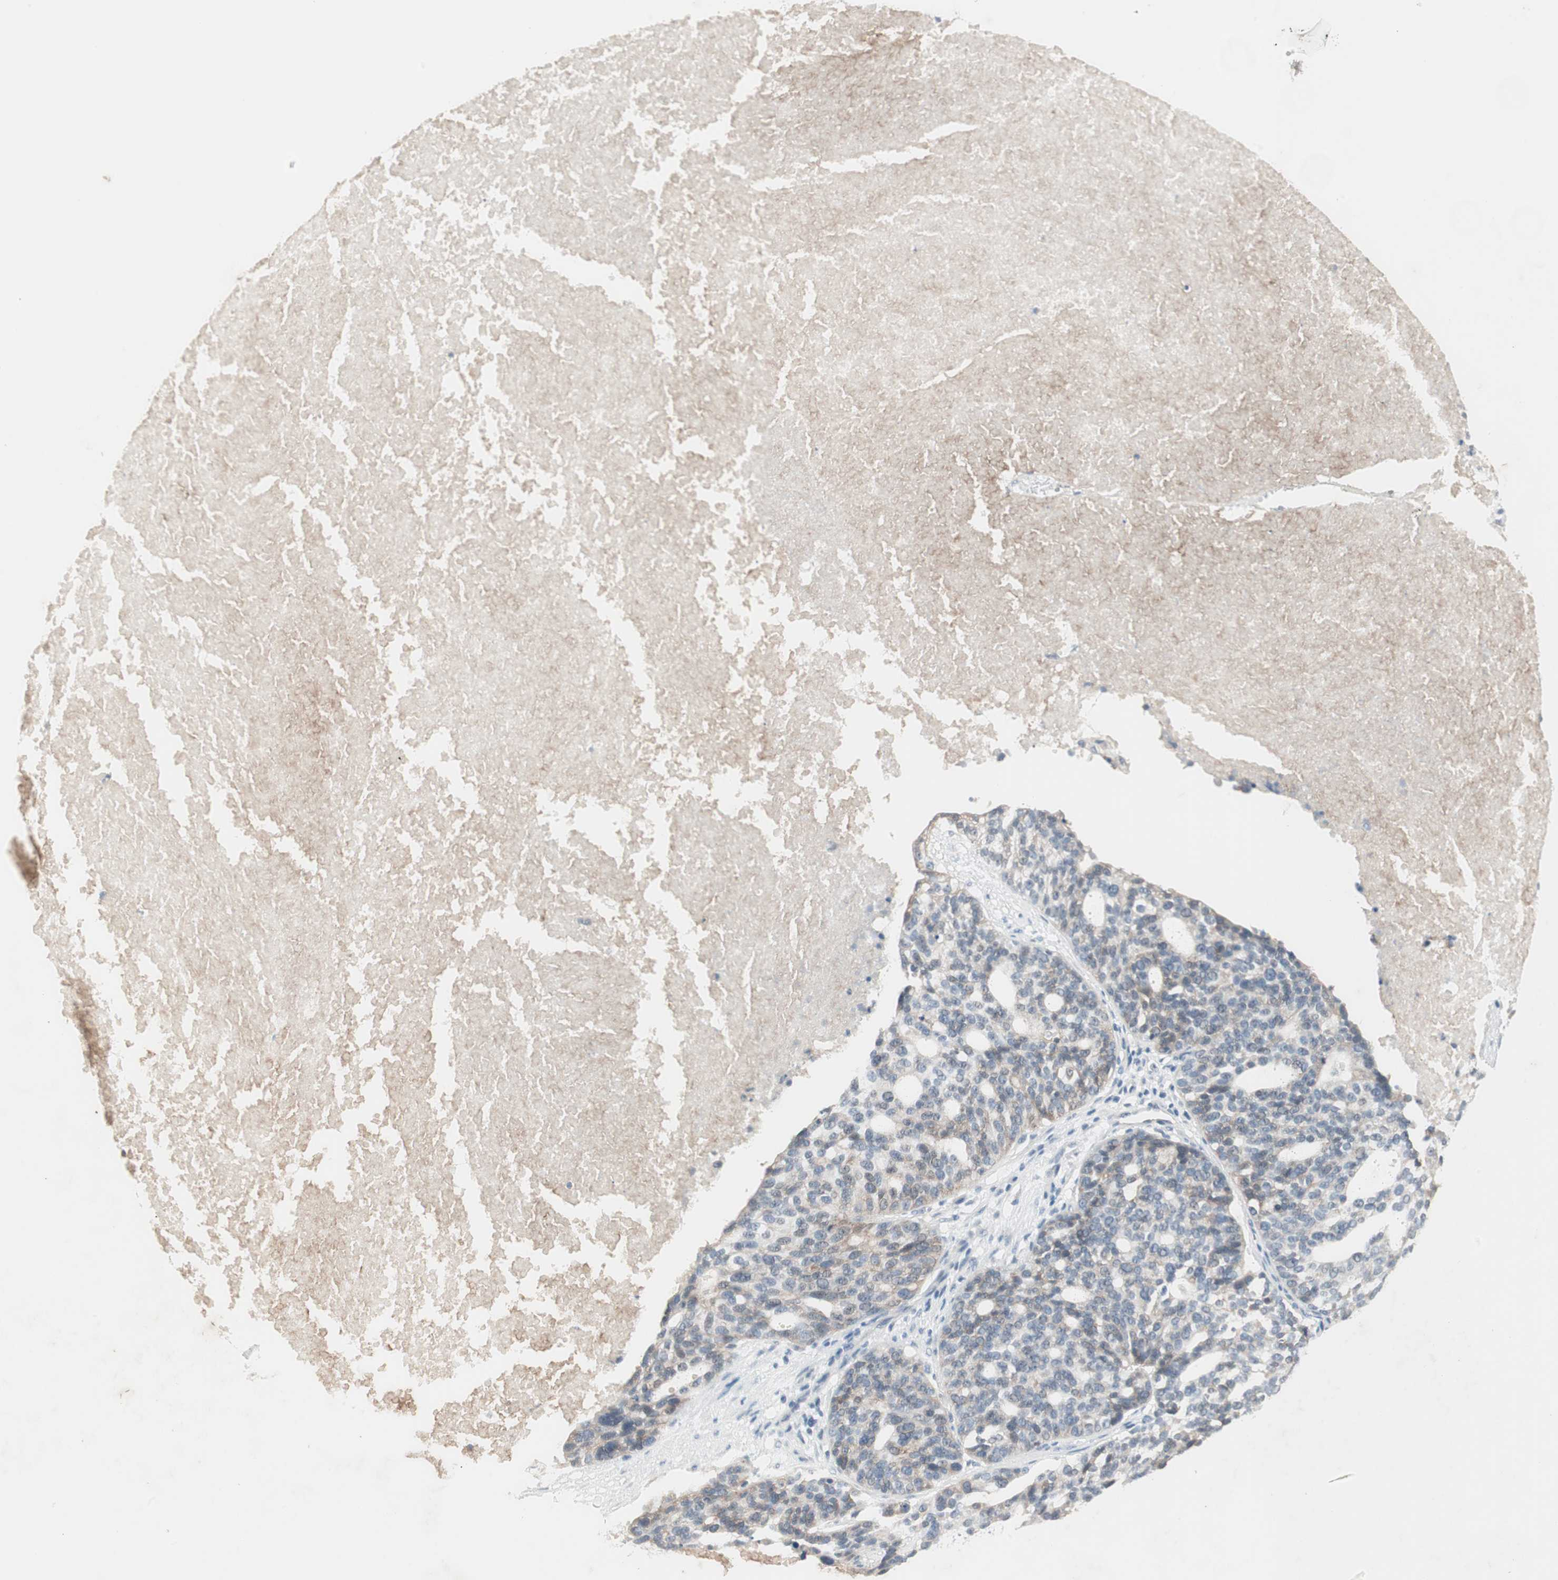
{"staining": {"intensity": "weak", "quantity": "<25%", "location": "cytoplasmic/membranous"}, "tissue": "ovarian cancer", "cell_type": "Tumor cells", "image_type": "cancer", "snomed": [{"axis": "morphology", "description": "Cystadenocarcinoma, serous, NOS"}, {"axis": "topography", "description": "Ovary"}], "caption": "IHC photomicrograph of neoplastic tissue: serous cystadenocarcinoma (ovarian) stained with DAB (3,3'-diaminobenzidine) reveals no significant protein staining in tumor cells.", "gene": "ITGB4", "patient": {"sex": "female", "age": 59}}